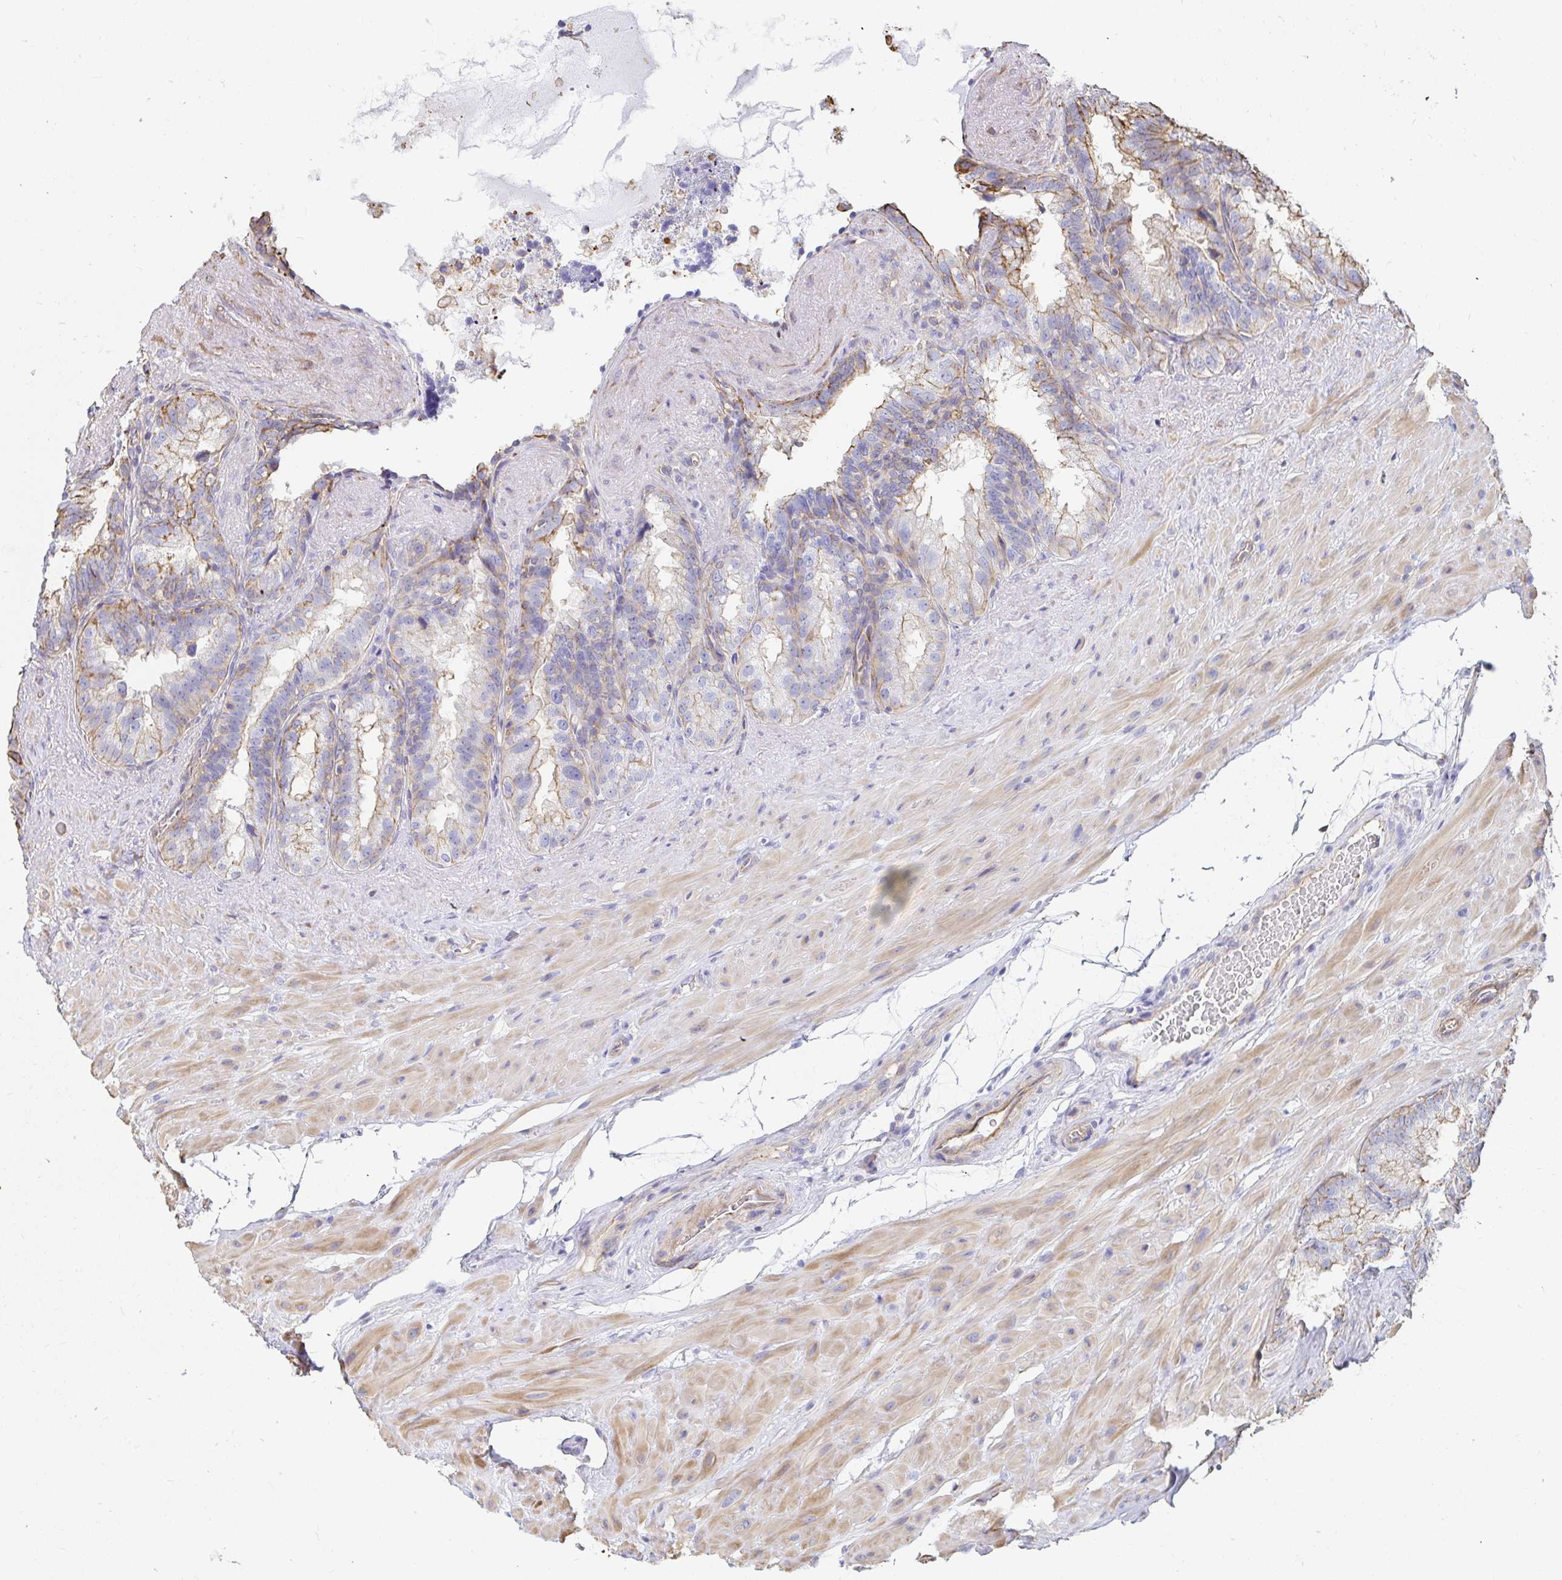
{"staining": {"intensity": "moderate", "quantity": "25%-75%", "location": "cytoplasmic/membranous"}, "tissue": "seminal vesicle", "cell_type": "Glandular cells", "image_type": "normal", "snomed": [{"axis": "morphology", "description": "Normal tissue, NOS"}, {"axis": "topography", "description": "Seminal veicle"}], "caption": "Immunohistochemistry (IHC) image of benign human seminal vesicle stained for a protein (brown), which shows medium levels of moderate cytoplasmic/membranous staining in approximately 25%-75% of glandular cells.", "gene": "PTPN14", "patient": {"sex": "male", "age": 60}}